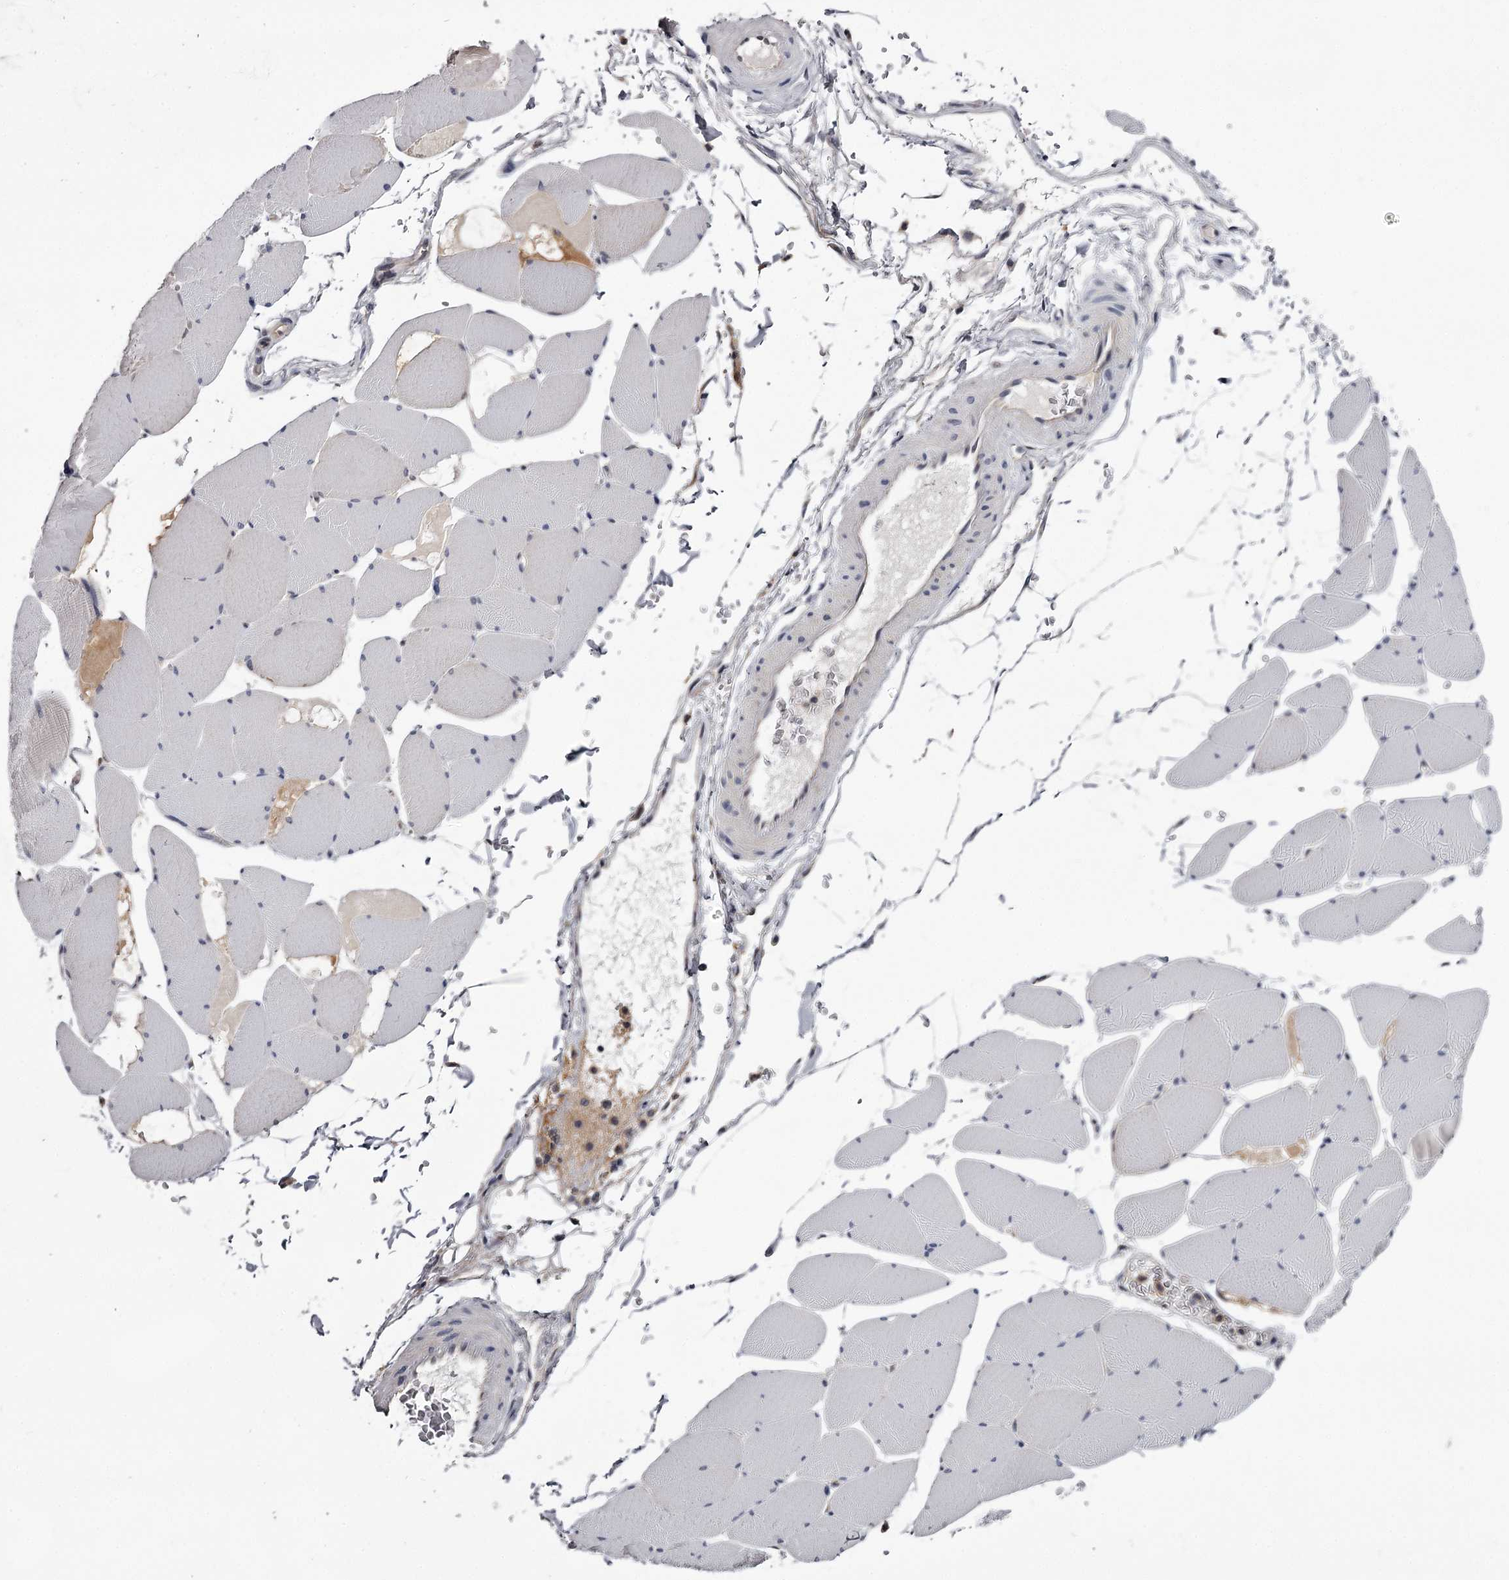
{"staining": {"intensity": "negative", "quantity": "none", "location": "none"}, "tissue": "skeletal muscle", "cell_type": "Myocytes", "image_type": "normal", "snomed": [{"axis": "morphology", "description": "Normal tissue, NOS"}, {"axis": "topography", "description": "Skeletal muscle"}, {"axis": "topography", "description": "Head-Neck"}], "caption": "IHC histopathology image of normal skeletal muscle stained for a protein (brown), which displays no staining in myocytes.", "gene": "GSTO1", "patient": {"sex": "male", "age": 66}}